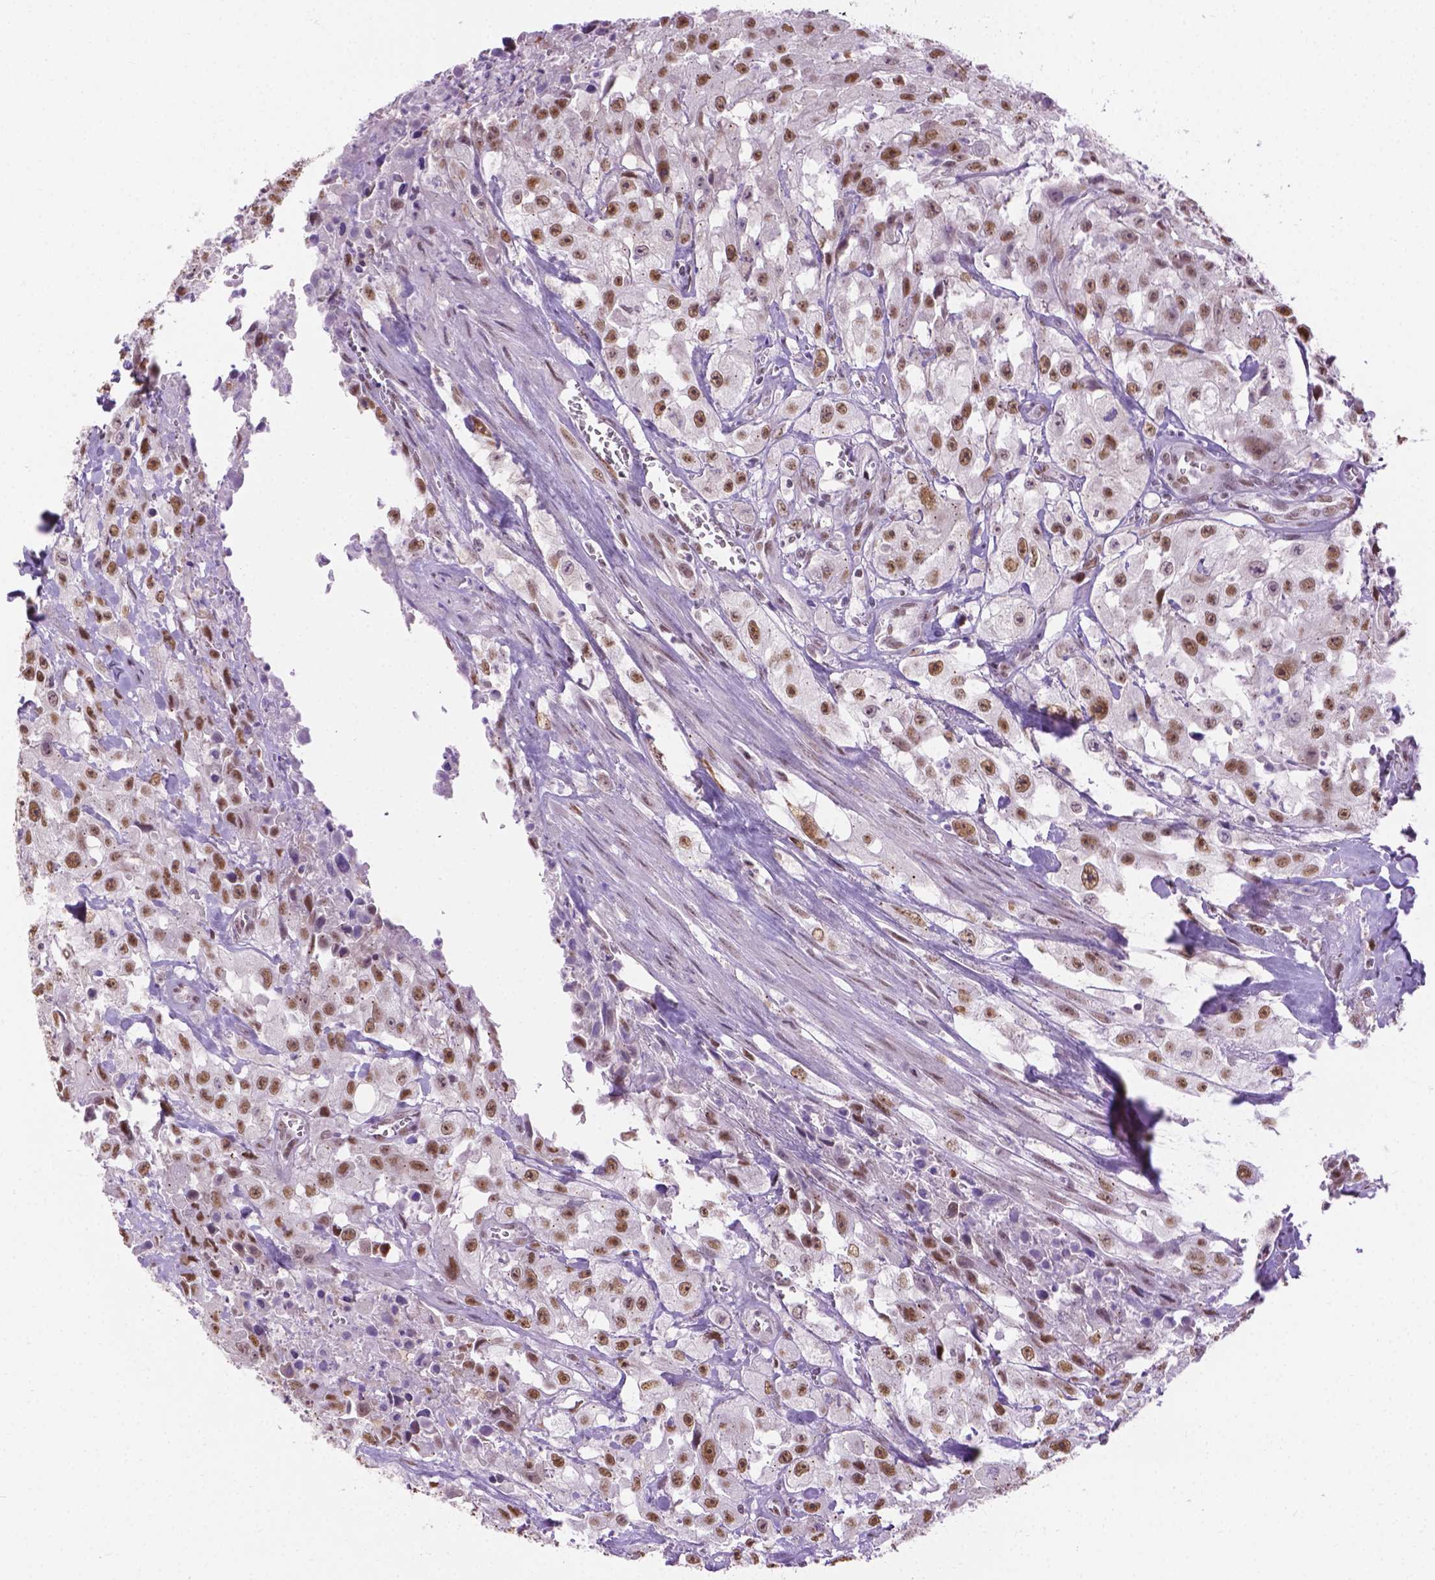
{"staining": {"intensity": "moderate", "quantity": ">75%", "location": "nuclear"}, "tissue": "urothelial cancer", "cell_type": "Tumor cells", "image_type": "cancer", "snomed": [{"axis": "morphology", "description": "Urothelial carcinoma, High grade"}, {"axis": "topography", "description": "Urinary bladder"}], "caption": "Immunohistochemical staining of human high-grade urothelial carcinoma displays medium levels of moderate nuclear protein expression in approximately >75% of tumor cells.", "gene": "ABI2", "patient": {"sex": "male", "age": 79}}